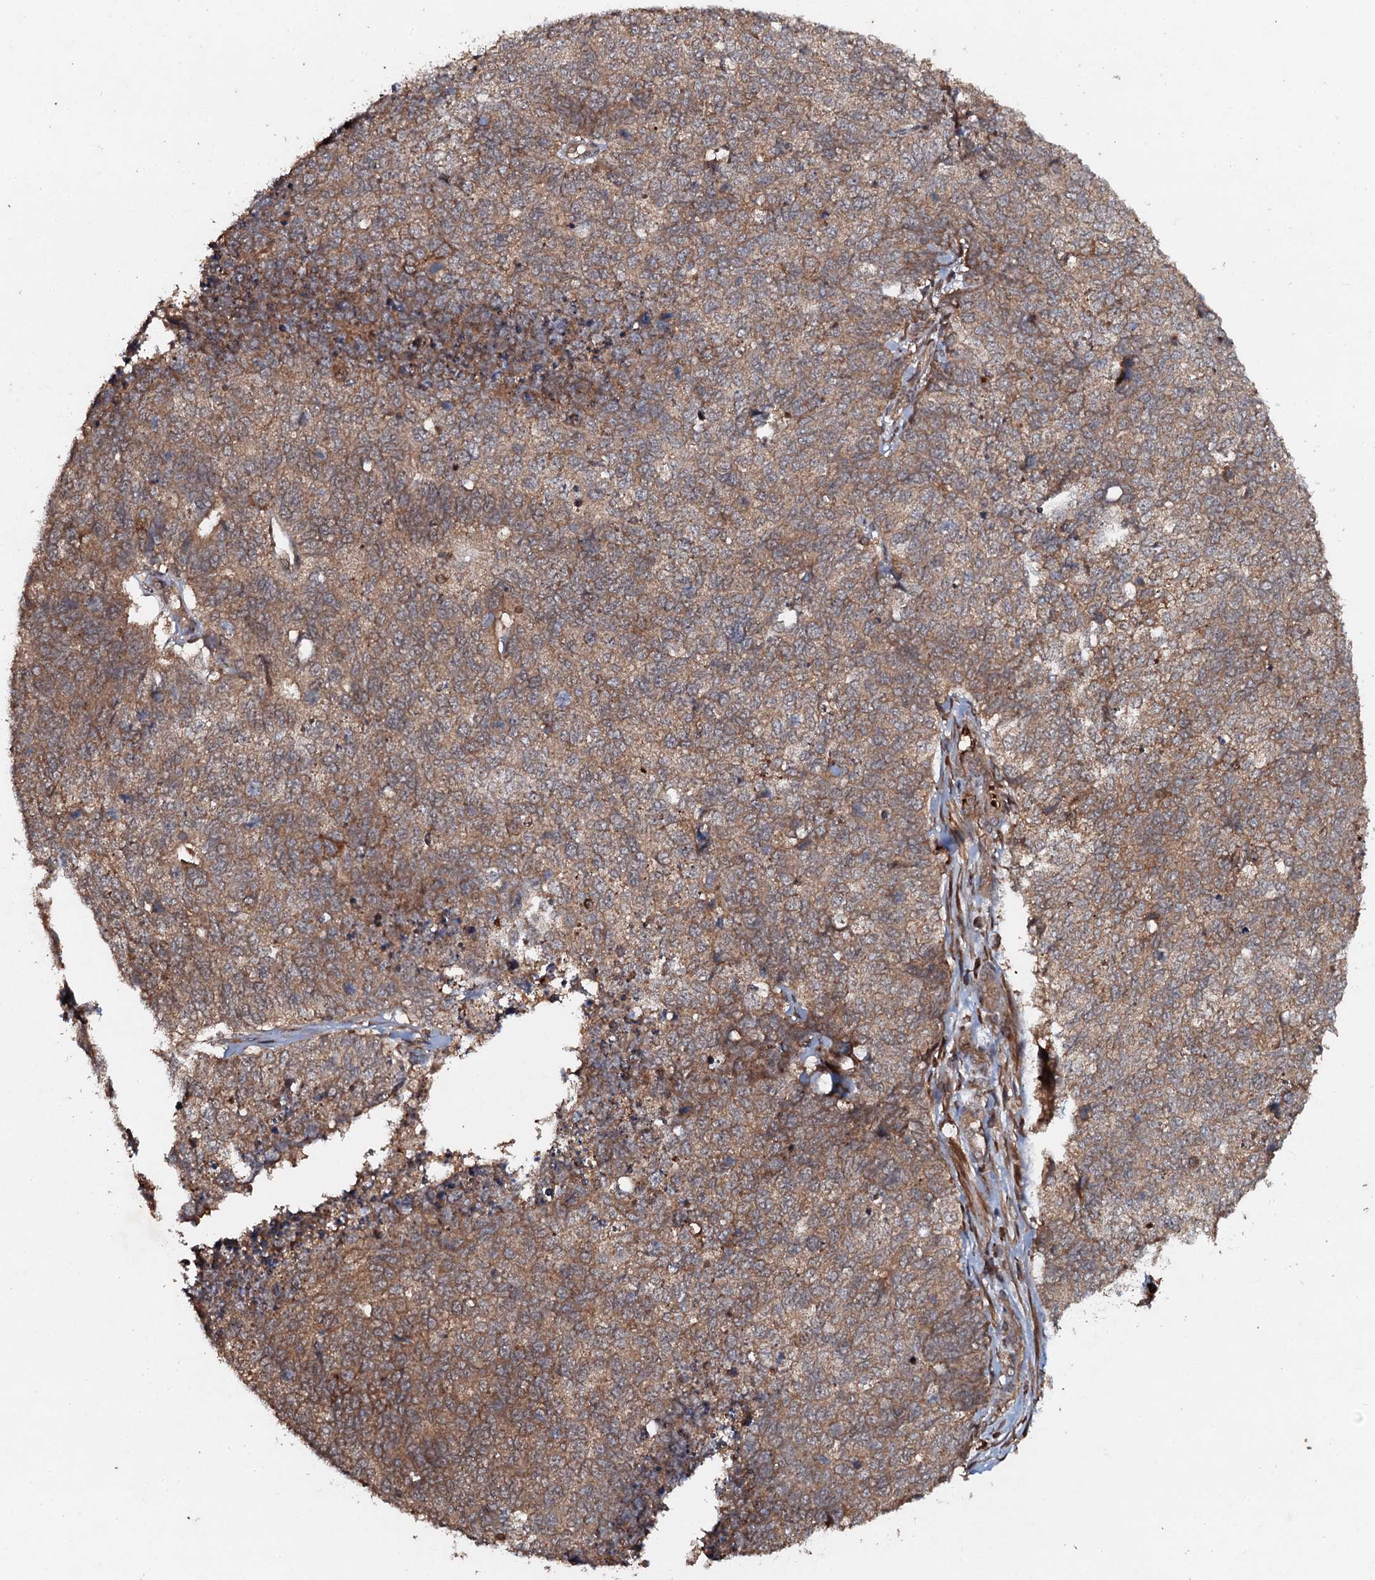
{"staining": {"intensity": "moderate", "quantity": ">75%", "location": "cytoplasmic/membranous"}, "tissue": "cervical cancer", "cell_type": "Tumor cells", "image_type": "cancer", "snomed": [{"axis": "morphology", "description": "Squamous cell carcinoma, NOS"}, {"axis": "topography", "description": "Cervix"}], "caption": "A histopathology image of squamous cell carcinoma (cervical) stained for a protein exhibits moderate cytoplasmic/membranous brown staining in tumor cells.", "gene": "ADGRG3", "patient": {"sex": "female", "age": 63}}